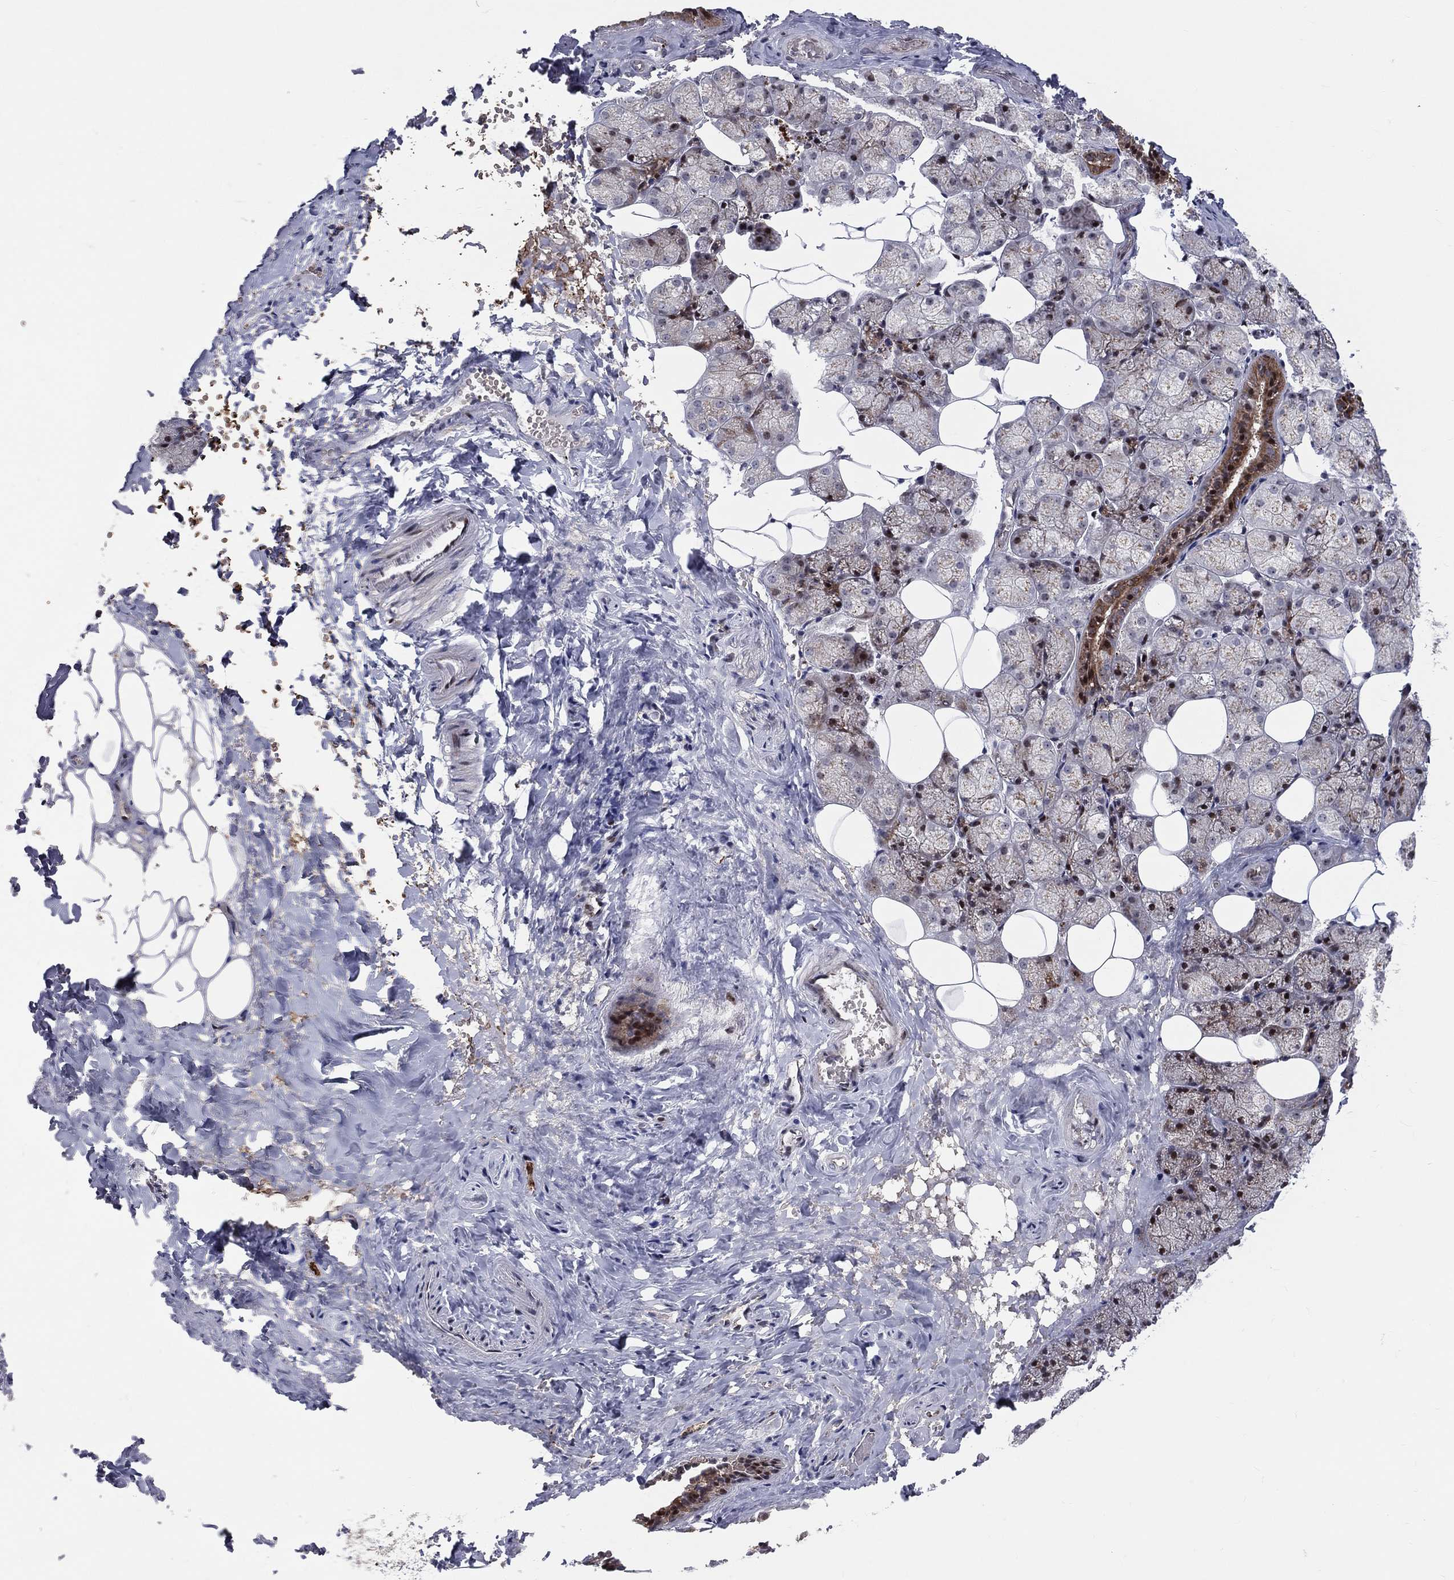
{"staining": {"intensity": "moderate", "quantity": "<25%", "location": "cytoplasmic/membranous"}, "tissue": "salivary gland", "cell_type": "Glandular cells", "image_type": "normal", "snomed": [{"axis": "morphology", "description": "Normal tissue, NOS"}, {"axis": "topography", "description": "Salivary gland"}], "caption": "IHC (DAB) staining of benign human salivary gland exhibits moderate cytoplasmic/membranous protein positivity in about <25% of glandular cells.", "gene": "VHL", "patient": {"sex": "male", "age": 38}}